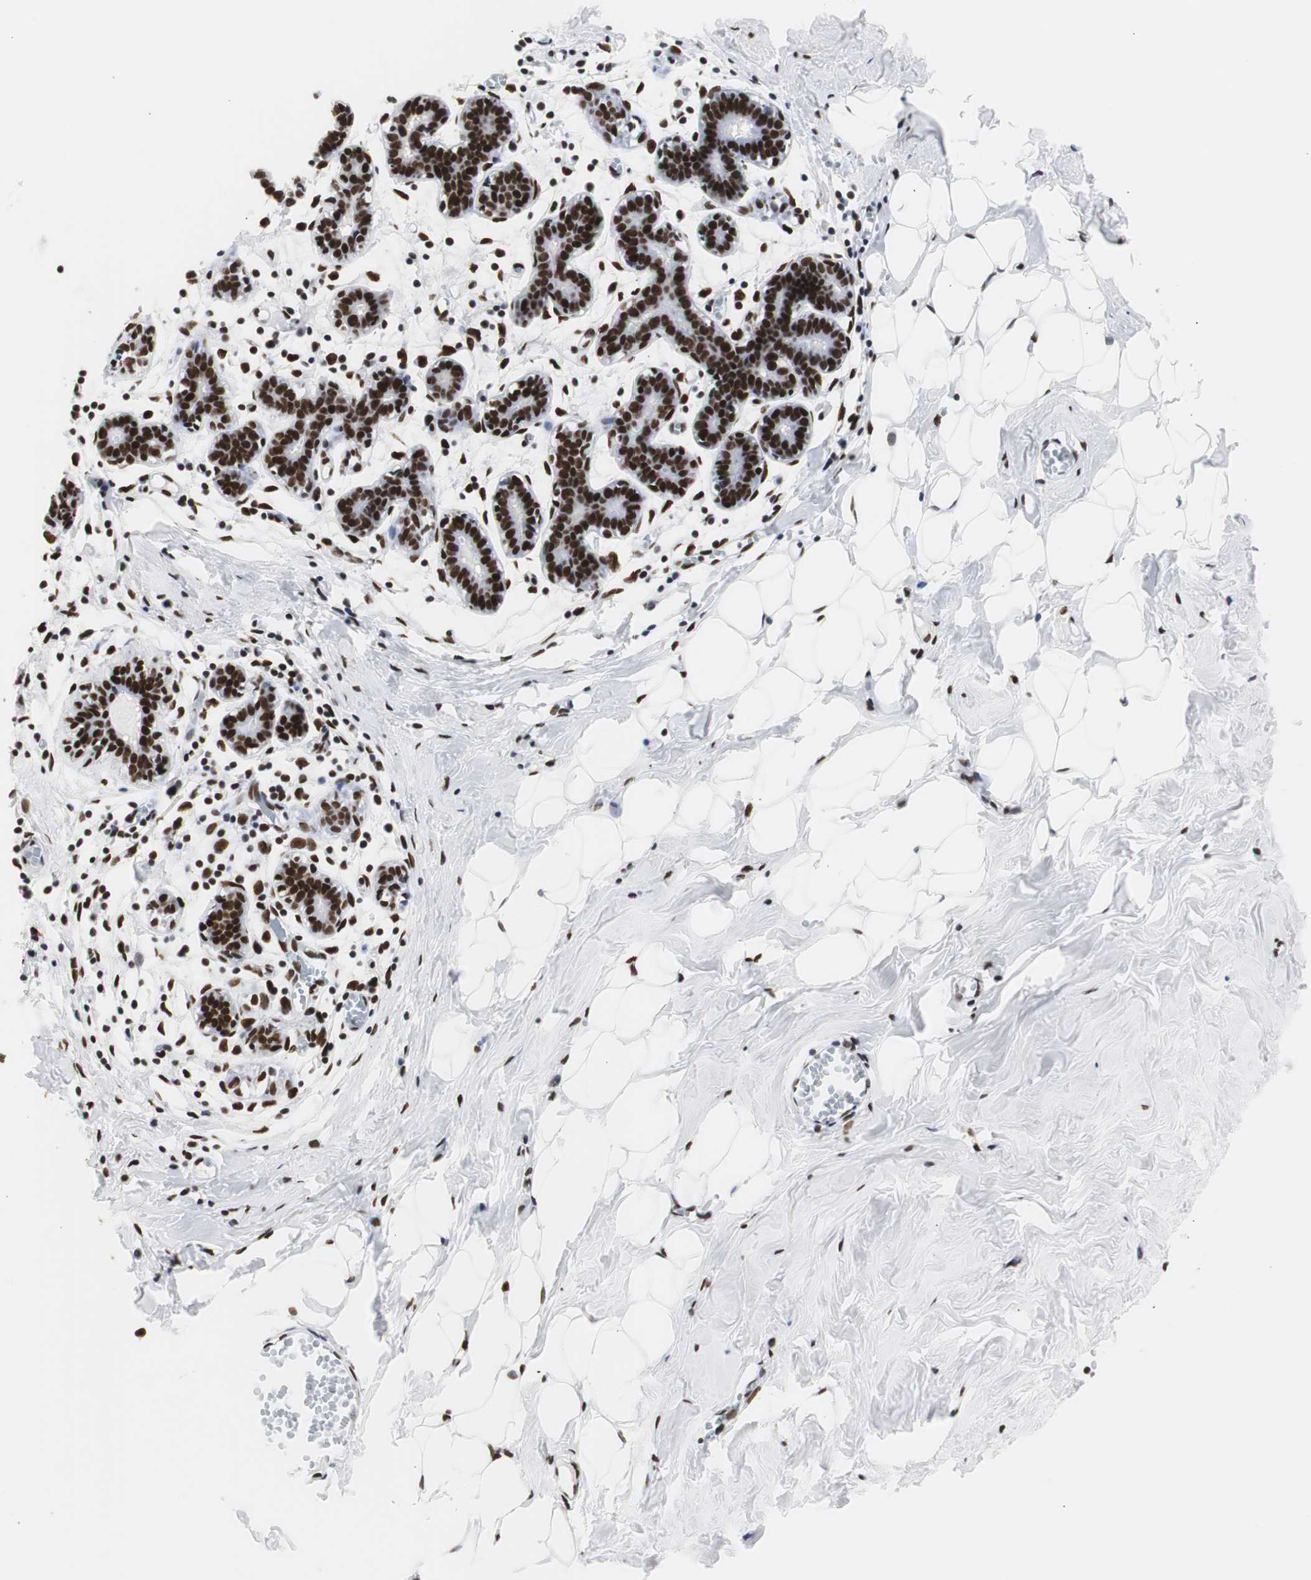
{"staining": {"intensity": "moderate", "quantity": ">75%", "location": "nuclear"}, "tissue": "breast", "cell_type": "Adipocytes", "image_type": "normal", "snomed": [{"axis": "morphology", "description": "Normal tissue, NOS"}, {"axis": "topography", "description": "Breast"}], "caption": "Moderate nuclear protein expression is appreciated in about >75% of adipocytes in breast.", "gene": "HNRNPH2", "patient": {"sex": "female", "age": 27}}